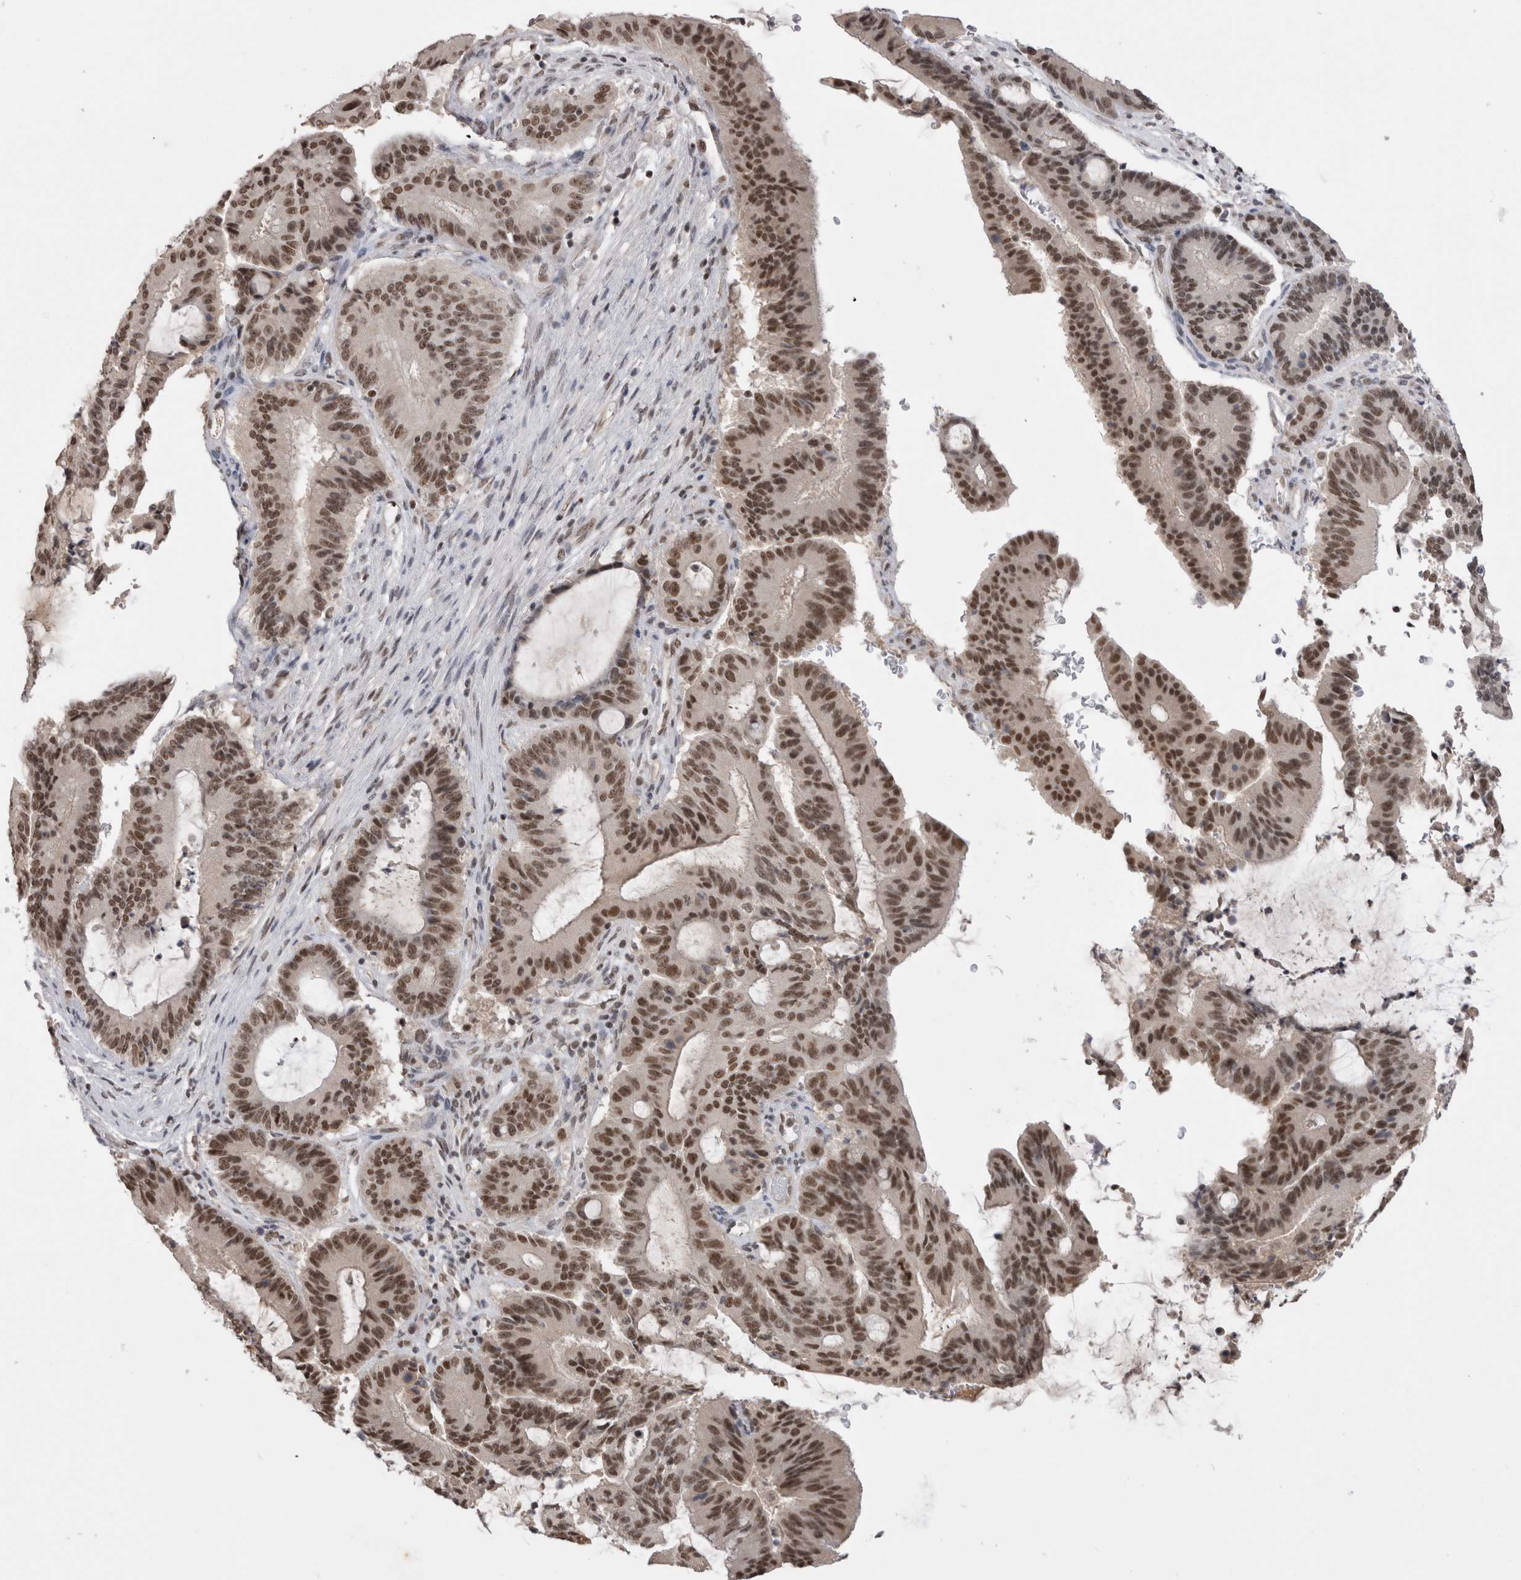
{"staining": {"intensity": "strong", "quantity": ">75%", "location": "nuclear"}, "tissue": "liver cancer", "cell_type": "Tumor cells", "image_type": "cancer", "snomed": [{"axis": "morphology", "description": "Cholangiocarcinoma"}, {"axis": "topography", "description": "Liver"}], "caption": "Human liver cholangiocarcinoma stained with a brown dye demonstrates strong nuclear positive expression in about >75% of tumor cells.", "gene": "DAXX", "patient": {"sex": "female", "age": 73}}